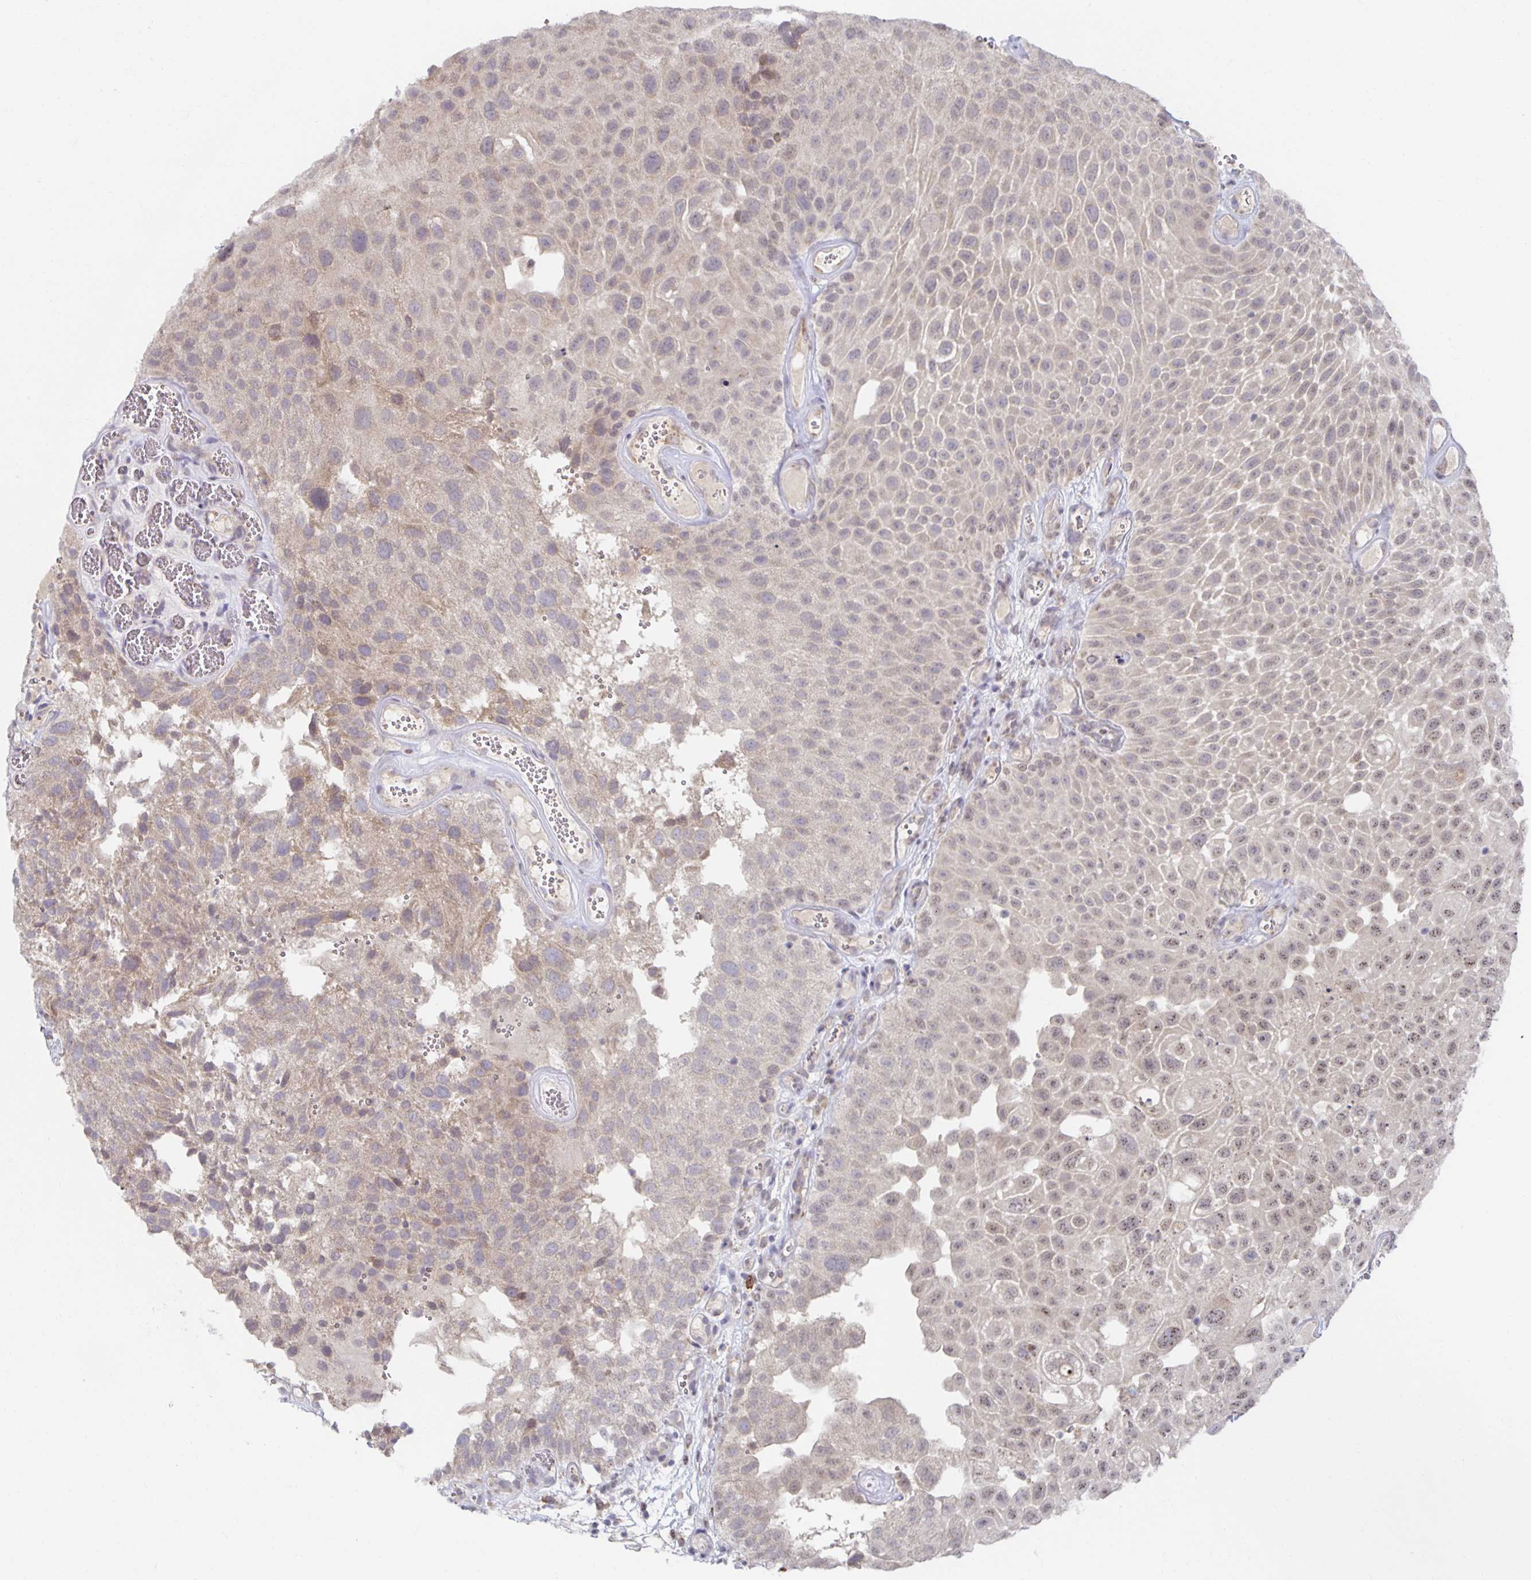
{"staining": {"intensity": "weak", "quantity": "<25%", "location": "cytoplasmic/membranous"}, "tissue": "urothelial cancer", "cell_type": "Tumor cells", "image_type": "cancer", "snomed": [{"axis": "morphology", "description": "Urothelial carcinoma, Low grade"}, {"axis": "topography", "description": "Urinary bladder"}], "caption": "Tumor cells show no significant protein positivity in low-grade urothelial carcinoma. (Brightfield microscopy of DAB (3,3'-diaminobenzidine) IHC at high magnification).", "gene": "BAD", "patient": {"sex": "male", "age": 72}}